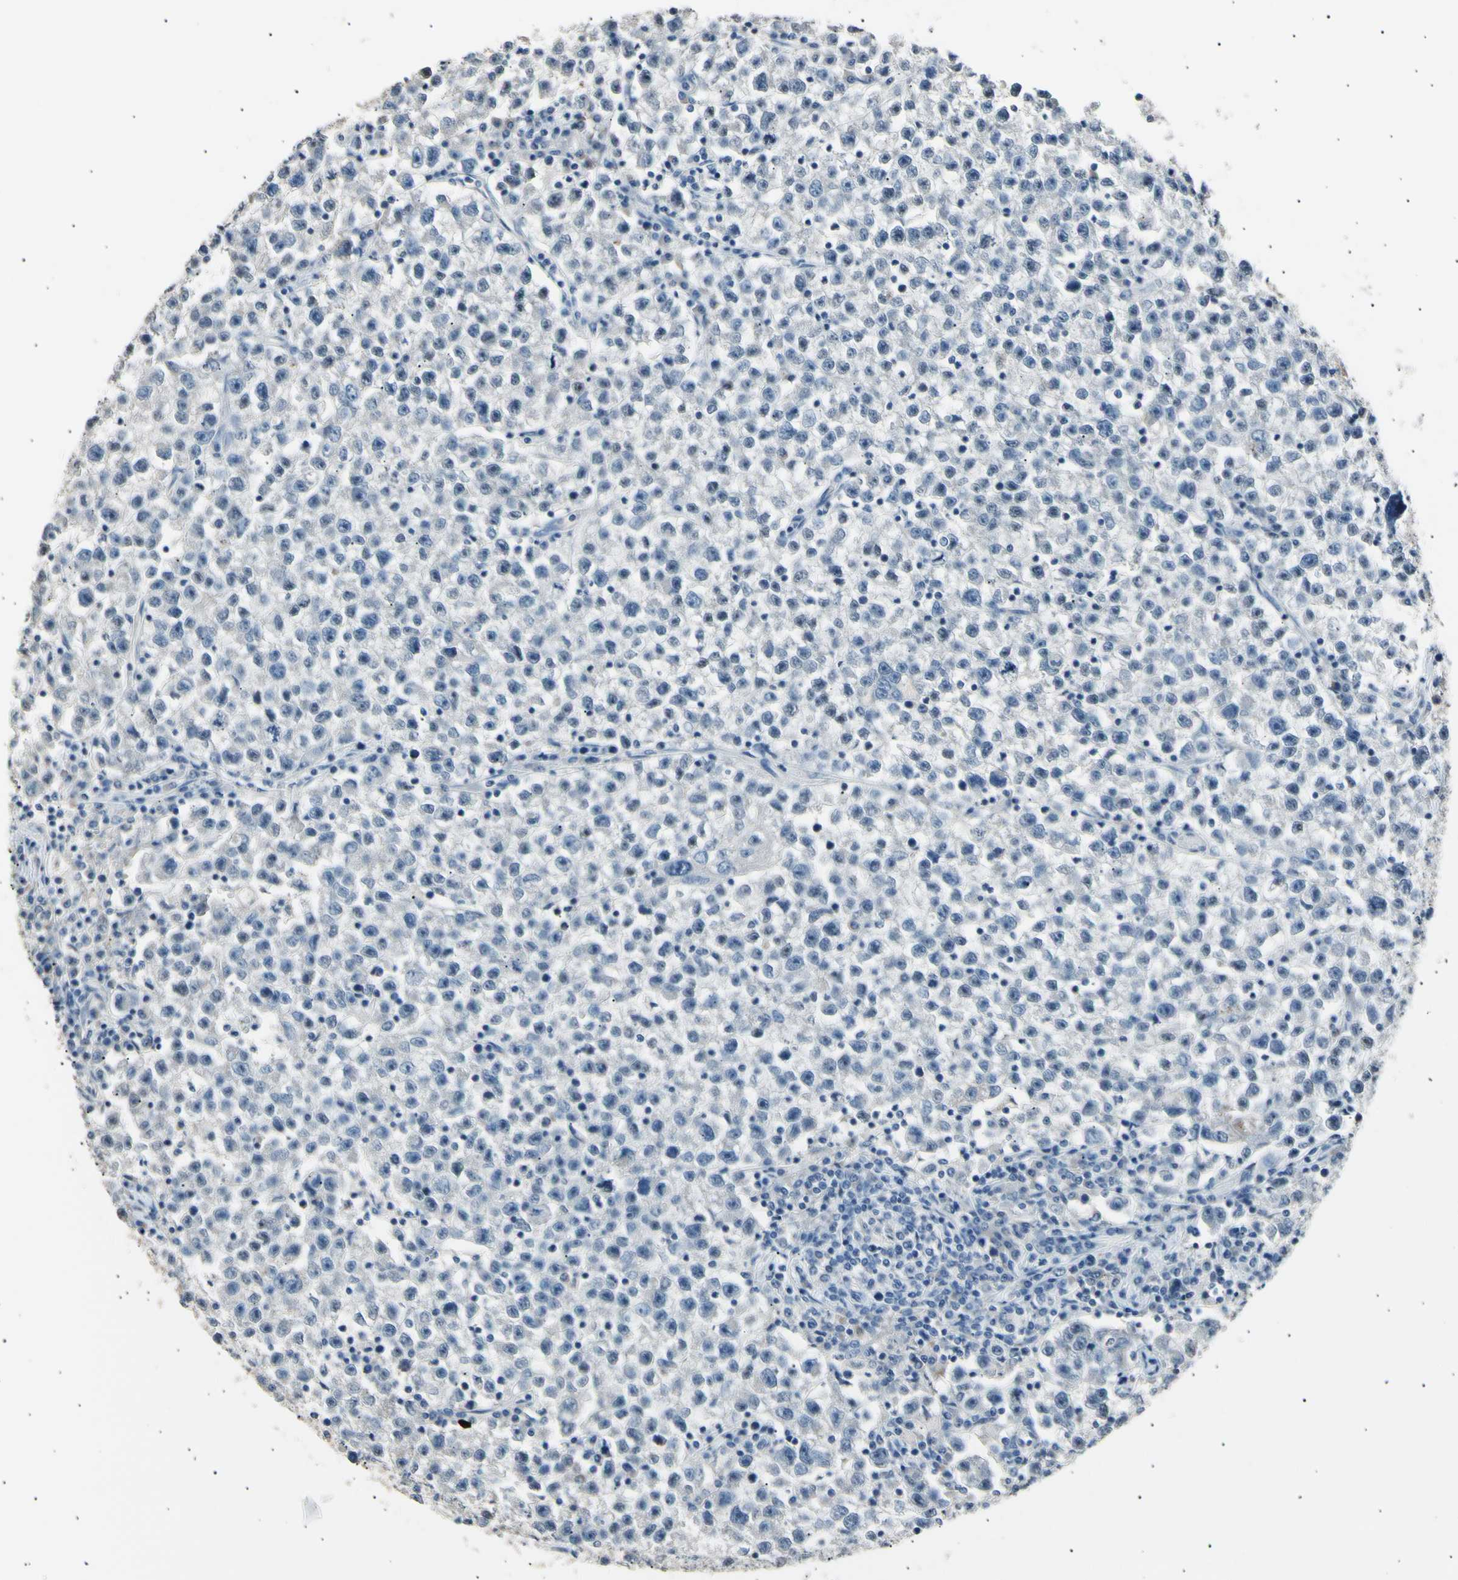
{"staining": {"intensity": "negative", "quantity": "none", "location": "none"}, "tissue": "testis cancer", "cell_type": "Tumor cells", "image_type": "cancer", "snomed": [{"axis": "morphology", "description": "Seminoma, NOS"}, {"axis": "topography", "description": "Testis"}], "caption": "A histopathology image of human seminoma (testis) is negative for staining in tumor cells.", "gene": "LDLR", "patient": {"sex": "male", "age": 22}}